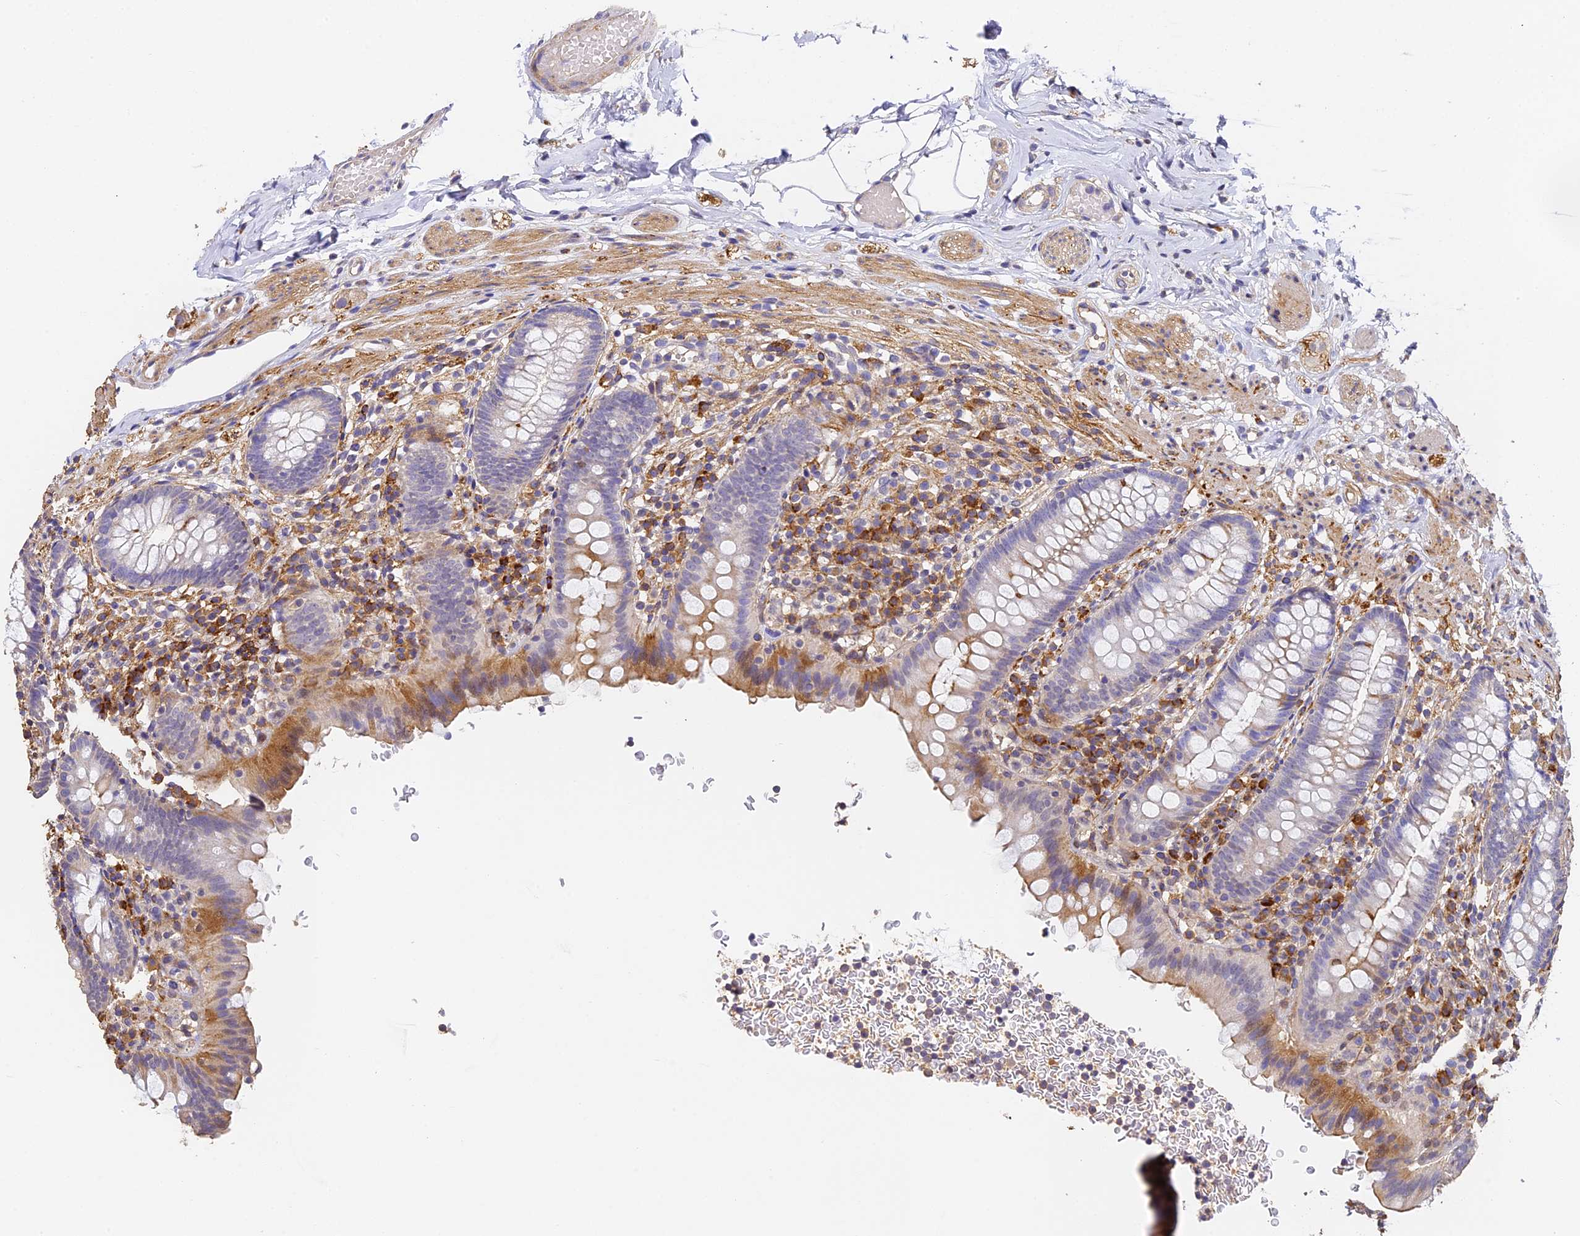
{"staining": {"intensity": "moderate", "quantity": "<25%", "location": "cytoplasmic/membranous"}, "tissue": "appendix", "cell_type": "Glandular cells", "image_type": "normal", "snomed": [{"axis": "morphology", "description": "Normal tissue, NOS"}, {"axis": "topography", "description": "Appendix"}], "caption": "Benign appendix demonstrates moderate cytoplasmic/membranous positivity in approximately <25% of glandular cells, visualized by immunohistochemistry. The staining was performed using DAB to visualize the protein expression in brown, while the nuclei were stained in blue with hematoxylin (Magnification: 20x).", "gene": "SLC11A1", "patient": {"sex": "male", "age": 55}}